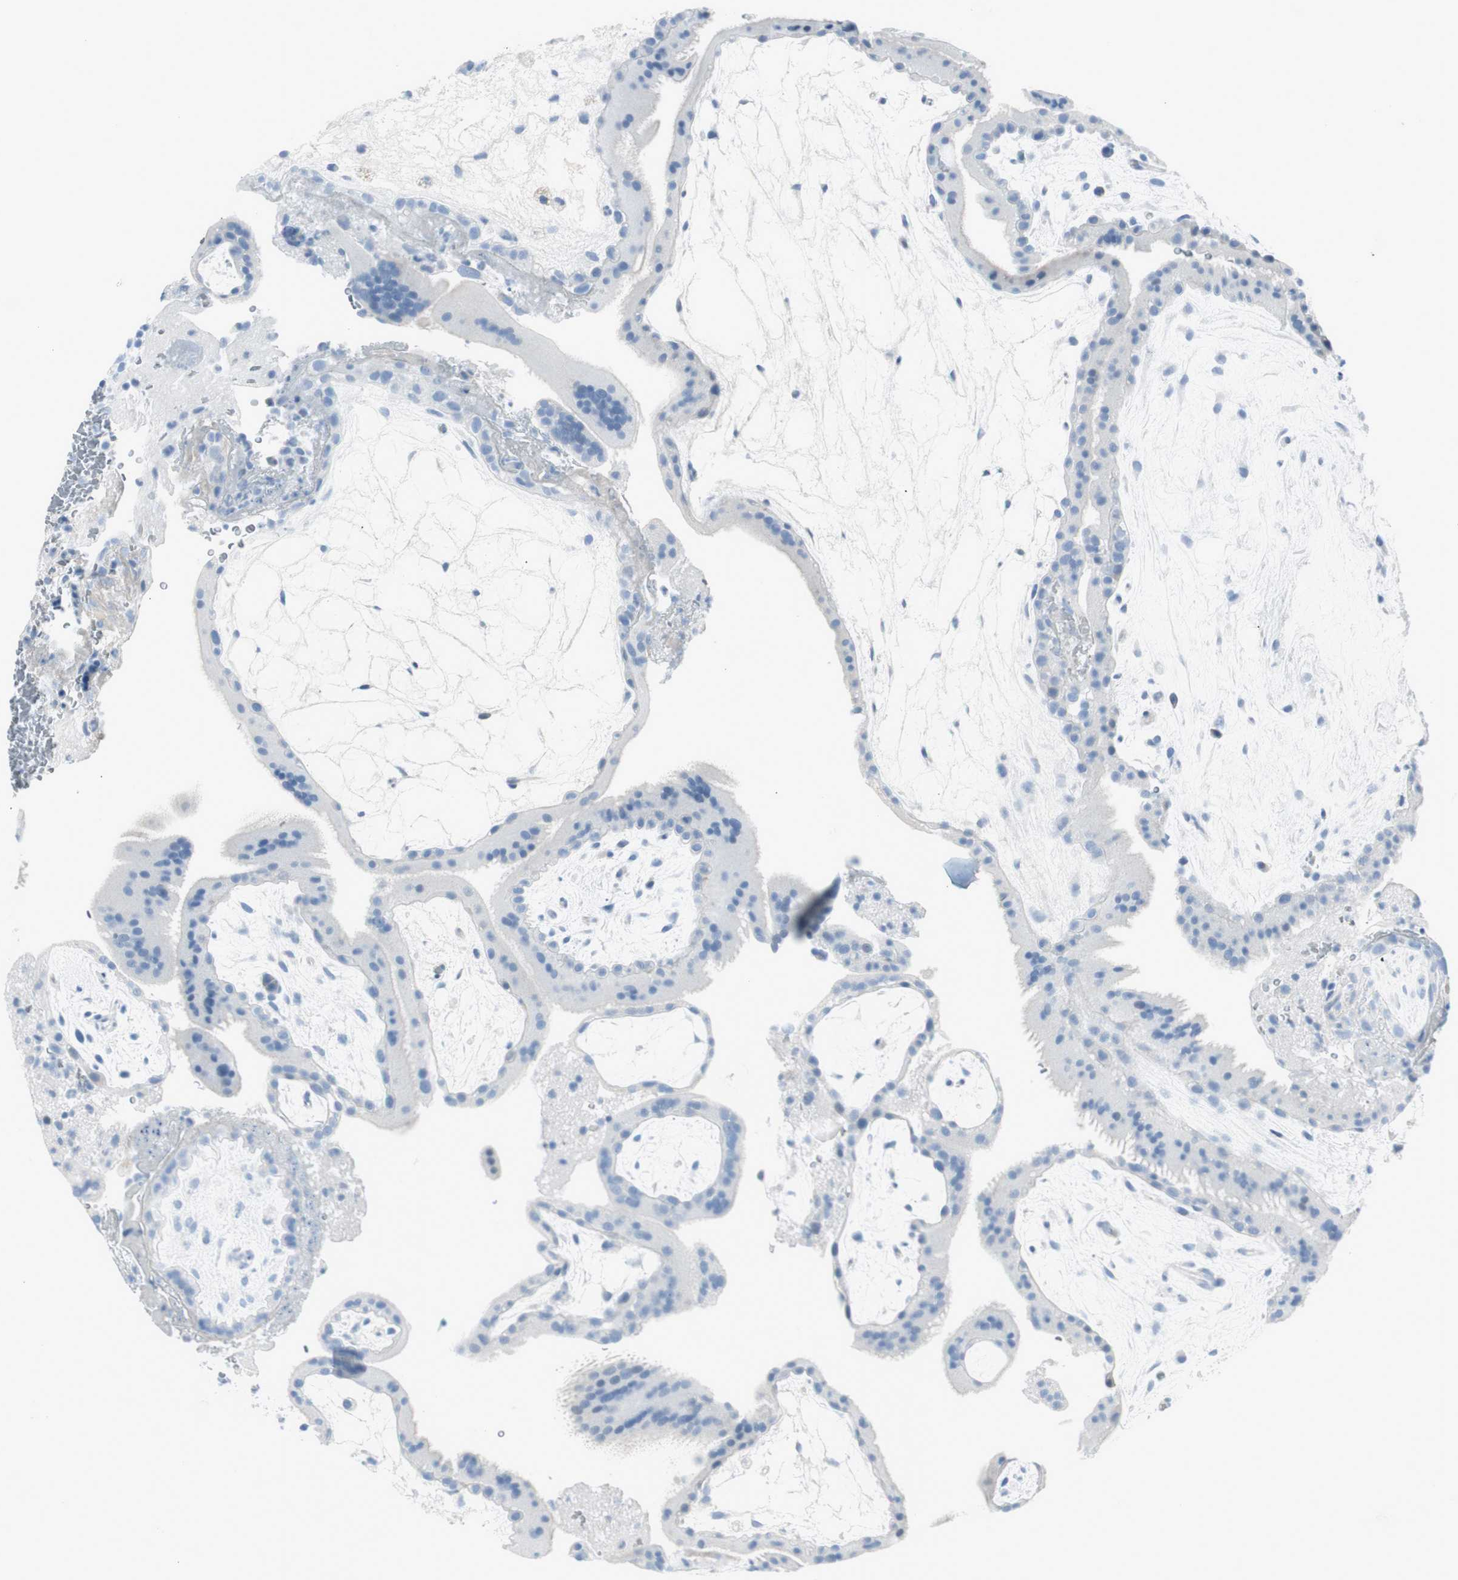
{"staining": {"intensity": "negative", "quantity": "none", "location": "none"}, "tissue": "placenta", "cell_type": "Decidual cells", "image_type": "normal", "snomed": [{"axis": "morphology", "description": "Normal tissue, NOS"}, {"axis": "topography", "description": "Placenta"}], "caption": "This is an immunohistochemistry image of normal human placenta. There is no expression in decidual cells.", "gene": "CDHR5", "patient": {"sex": "female", "age": 19}}